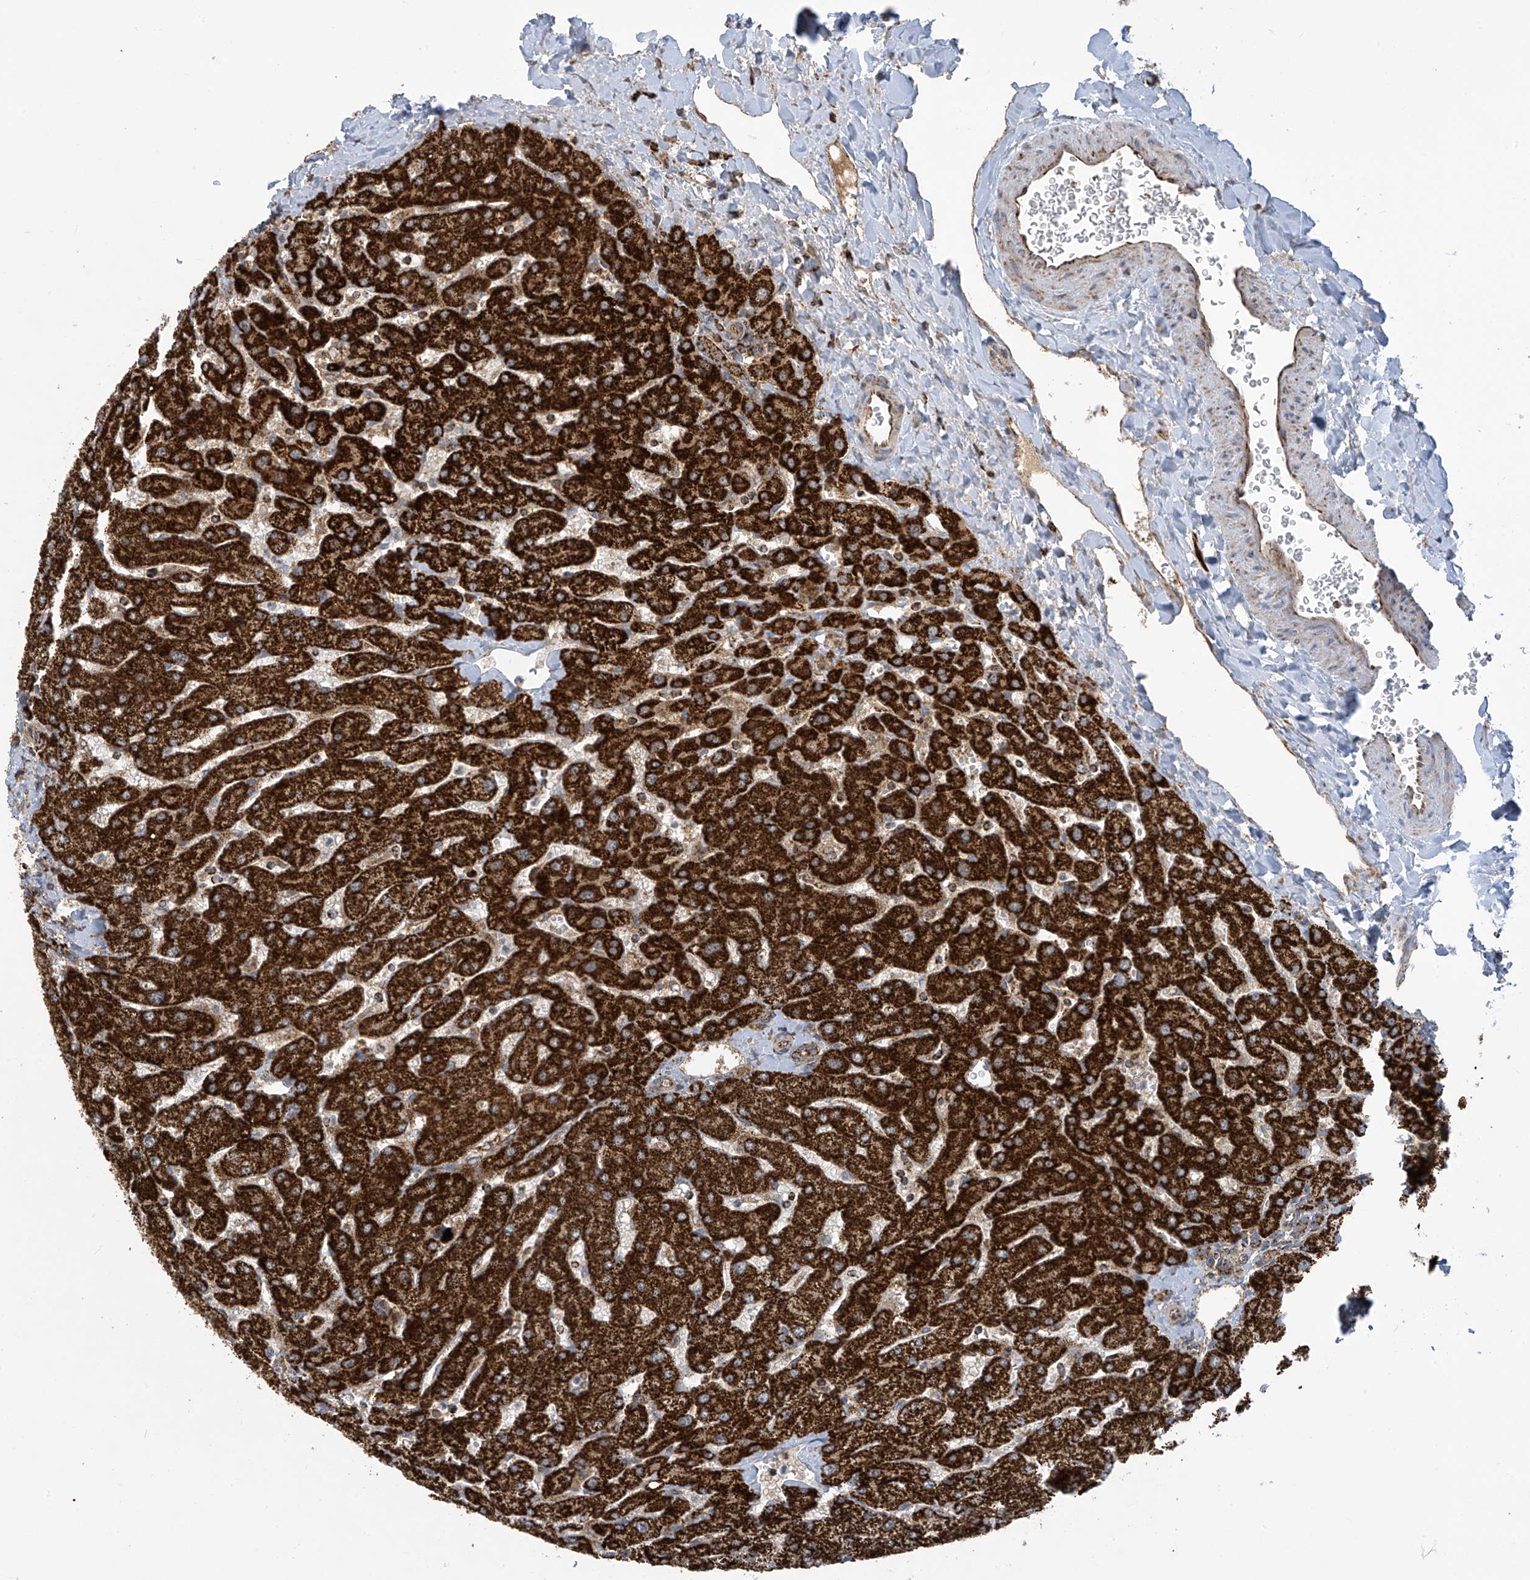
{"staining": {"intensity": "moderate", "quantity": ">75%", "location": "cytoplasmic/membranous"}, "tissue": "liver", "cell_type": "Cholangiocytes", "image_type": "normal", "snomed": [{"axis": "morphology", "description": "Normal tissue, NOS"}, {"axis": "topography", "description": "Liver"}], "caption": "The photomicrograph reveals staining of benign liver, revealing moderate cytoplasmic/membranous protein positivity (brown color) within cholangiocytes. (brown staining indicates protein expression, while blue staining denotes nuclei).", "gene": "COX10", "patient": {"sex": "male", "age": 55}}